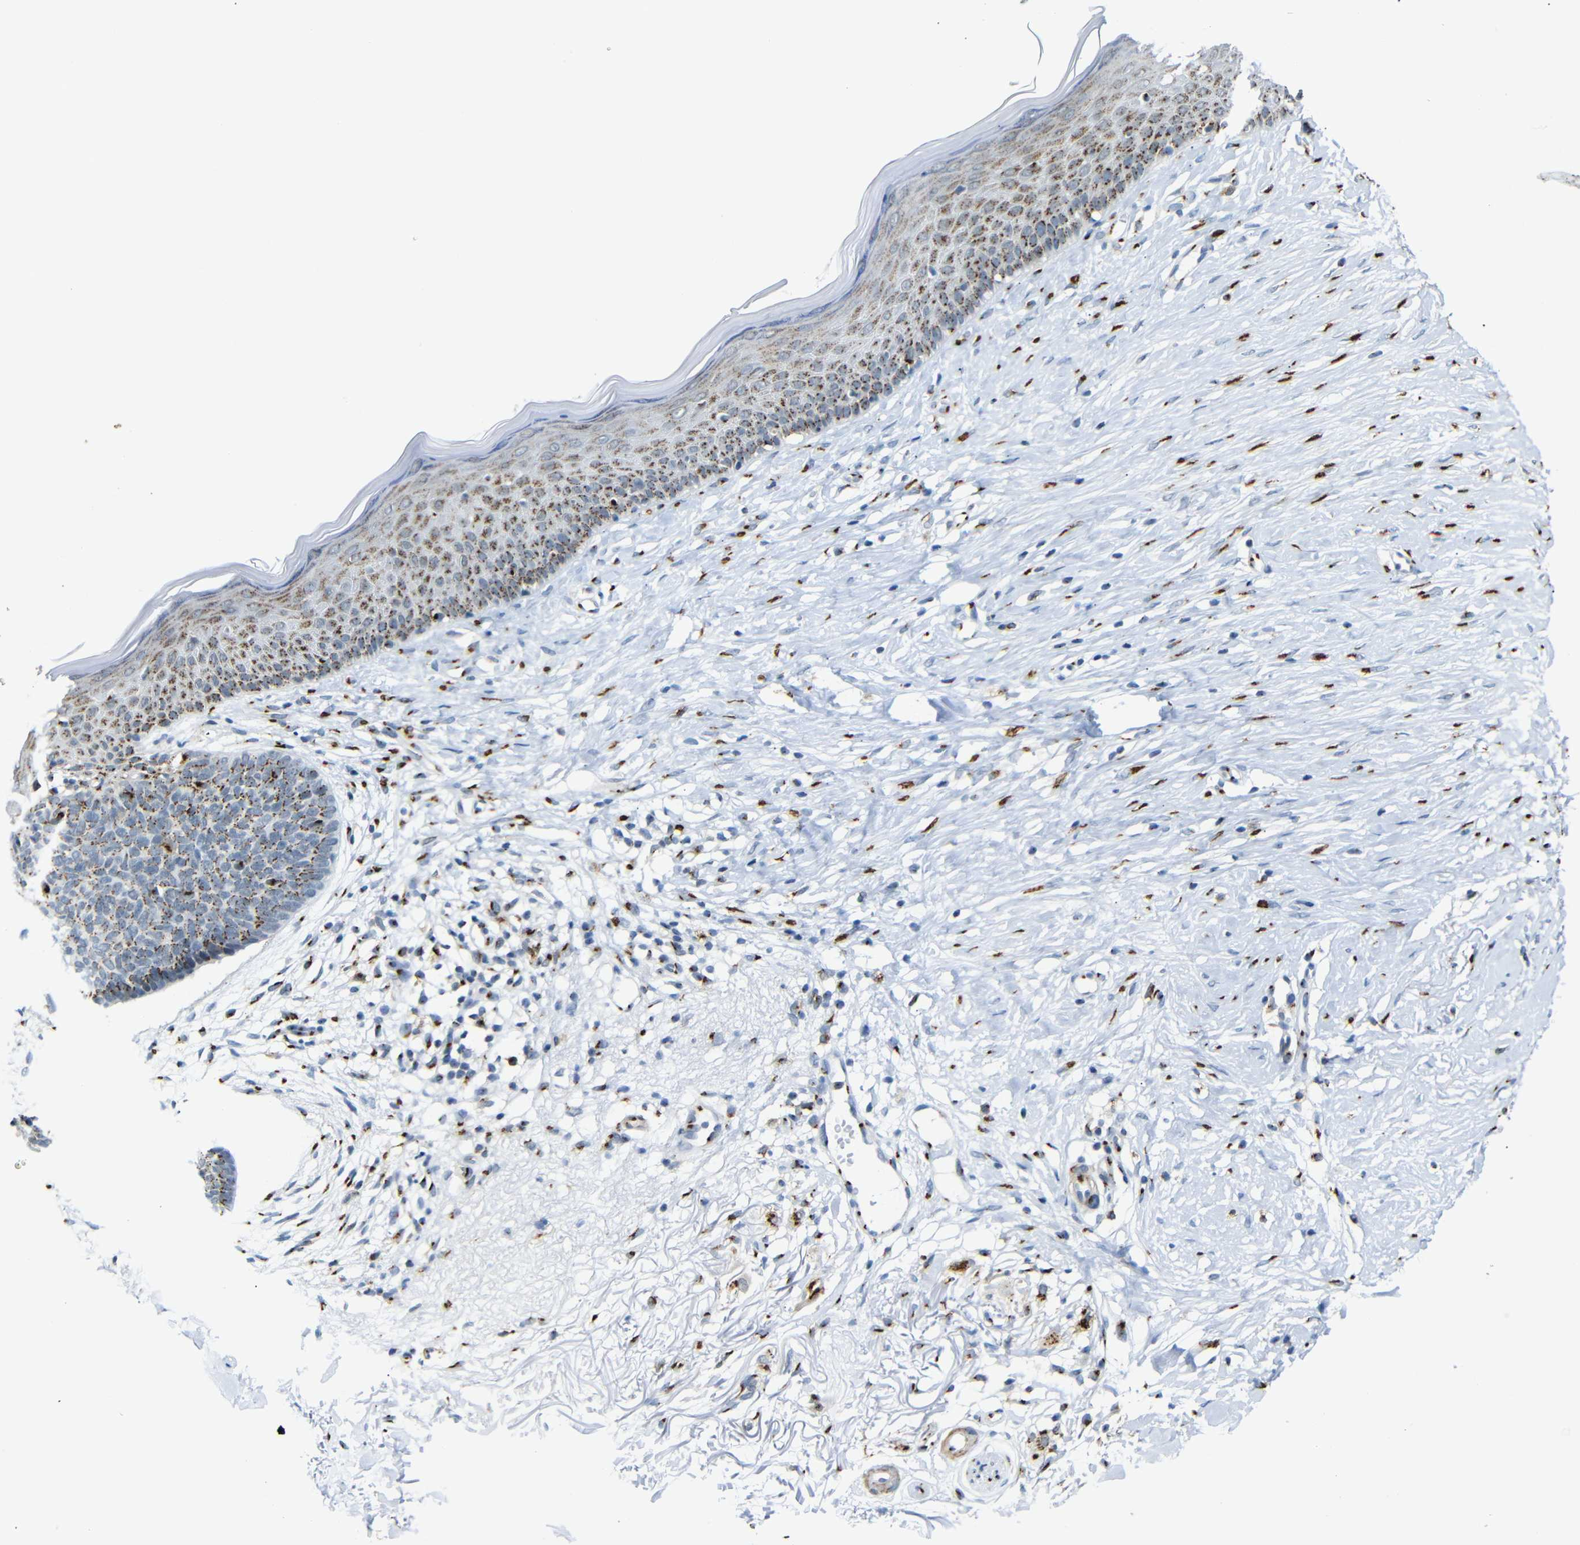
{"staining": {"intensity": "moderate", "quantity": ">75%", "location": "cytoplasmic/membranous"}, "tissue": "skin cancer", "cell_type": "Tumor cells", "image_type": "cancer", "snomed": [{"axis": "morphology", "description": "Basal cell carcinoma"}, {"axis": "topography", "description": "Skin"}], "caption": "DAB immunohistochemical staining of basal cell carcinoma (skin) reveals moderate cytoplasmic/membranous protein positivity in approximately >75% of tumor cells.", "gene": "TGOLN2", "patient": {"sex": "female", "age": 70}}